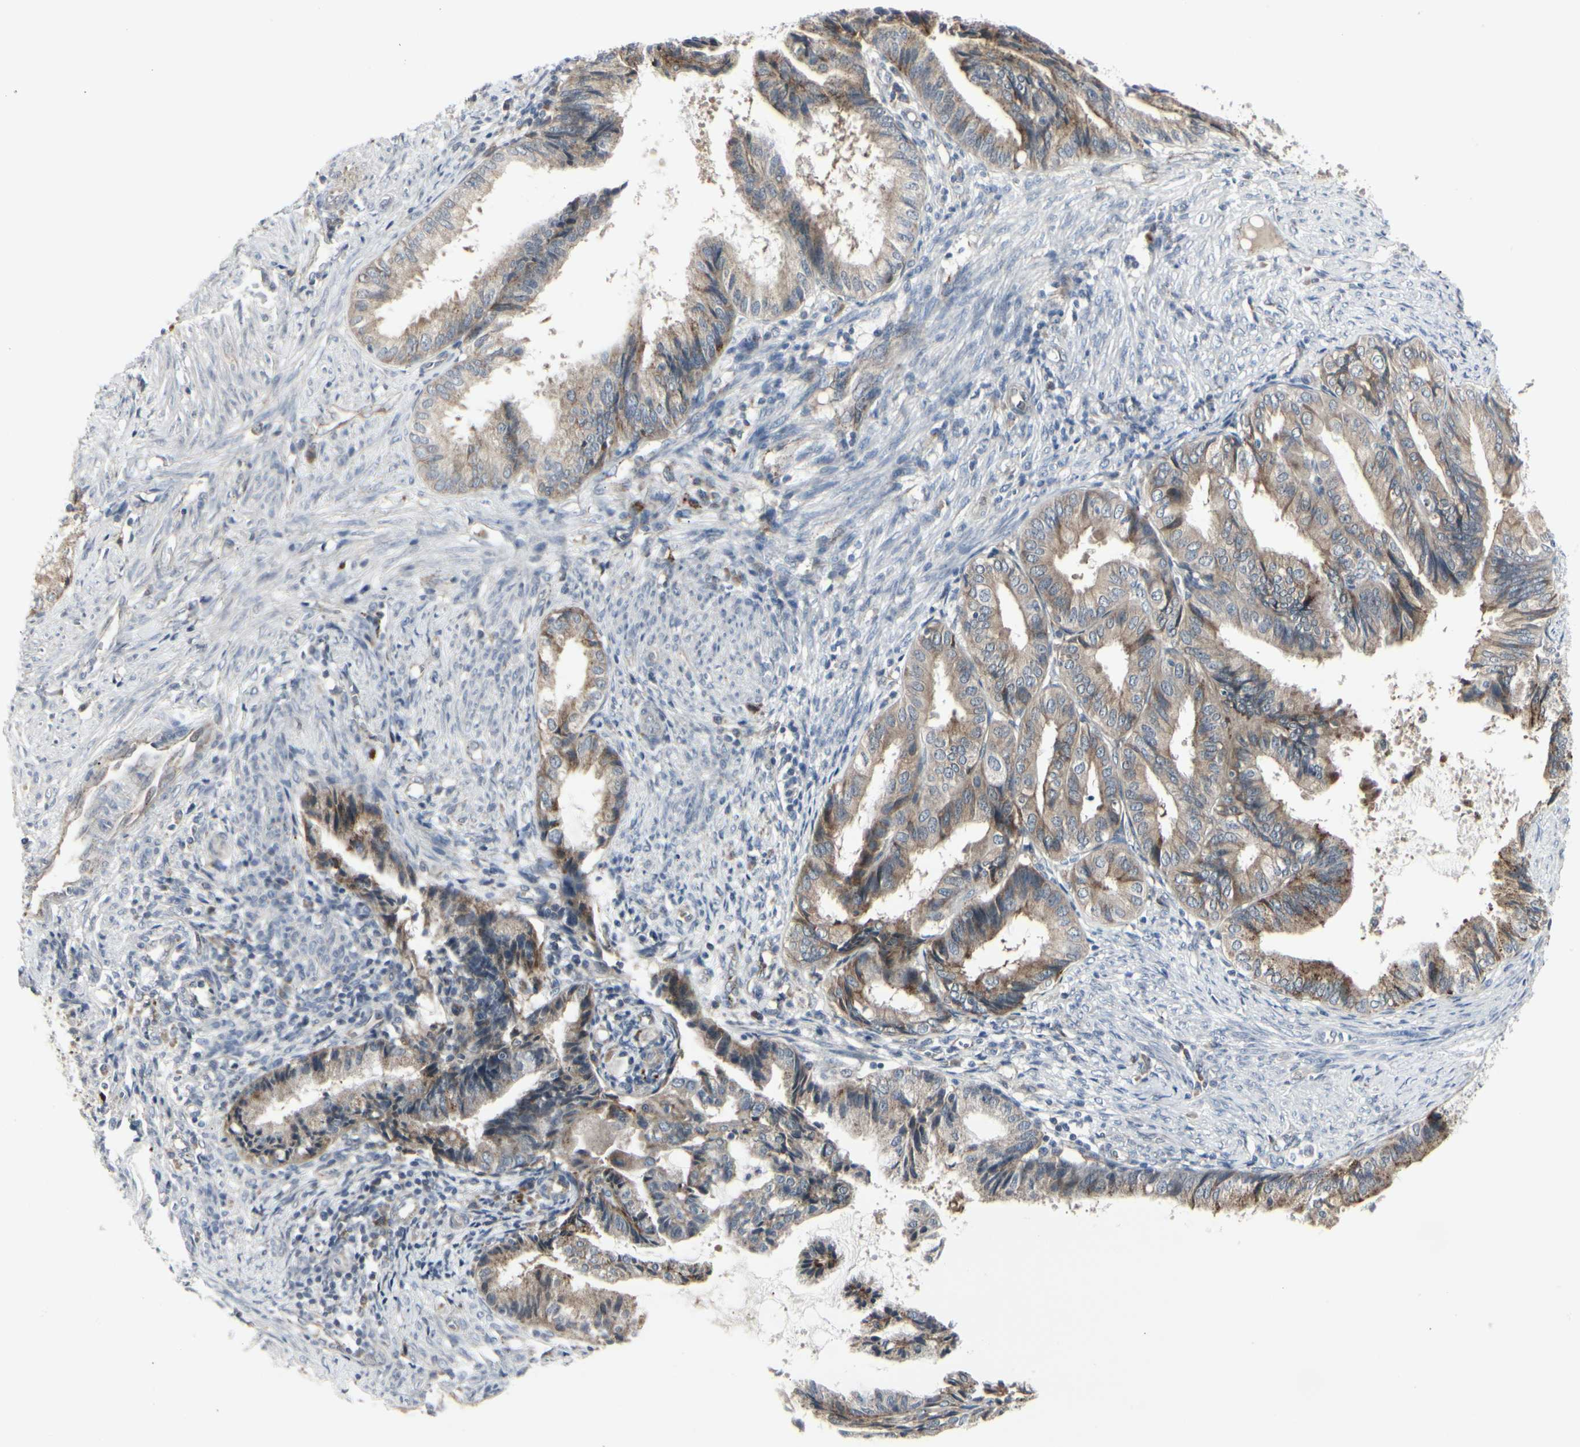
{"staining": {"intensity": "weak", "quantity": ">75%", "location": "cytoplasmic/membranous"}, "tissue": "endometrial cancer", "cell_type": "Tumor cells", "image_type": "cancer", "snomed": [{"axis": "morphology", "description": "Adenocarcinoma, NOS"}, {"axis": "topography", "description": "Endometrium"}], "caption": "Immunohistochemical staining of human endometrial cancer (adenocarcinoma) shows low levels of weak cytoplasmic/membranous protein expression in about >75% of tumor cells. Ihc stains the protein of interest in brown and the nuclei are stained blue.", "gene": "GRN", "patient": {"sex": "female", "age": 86}}